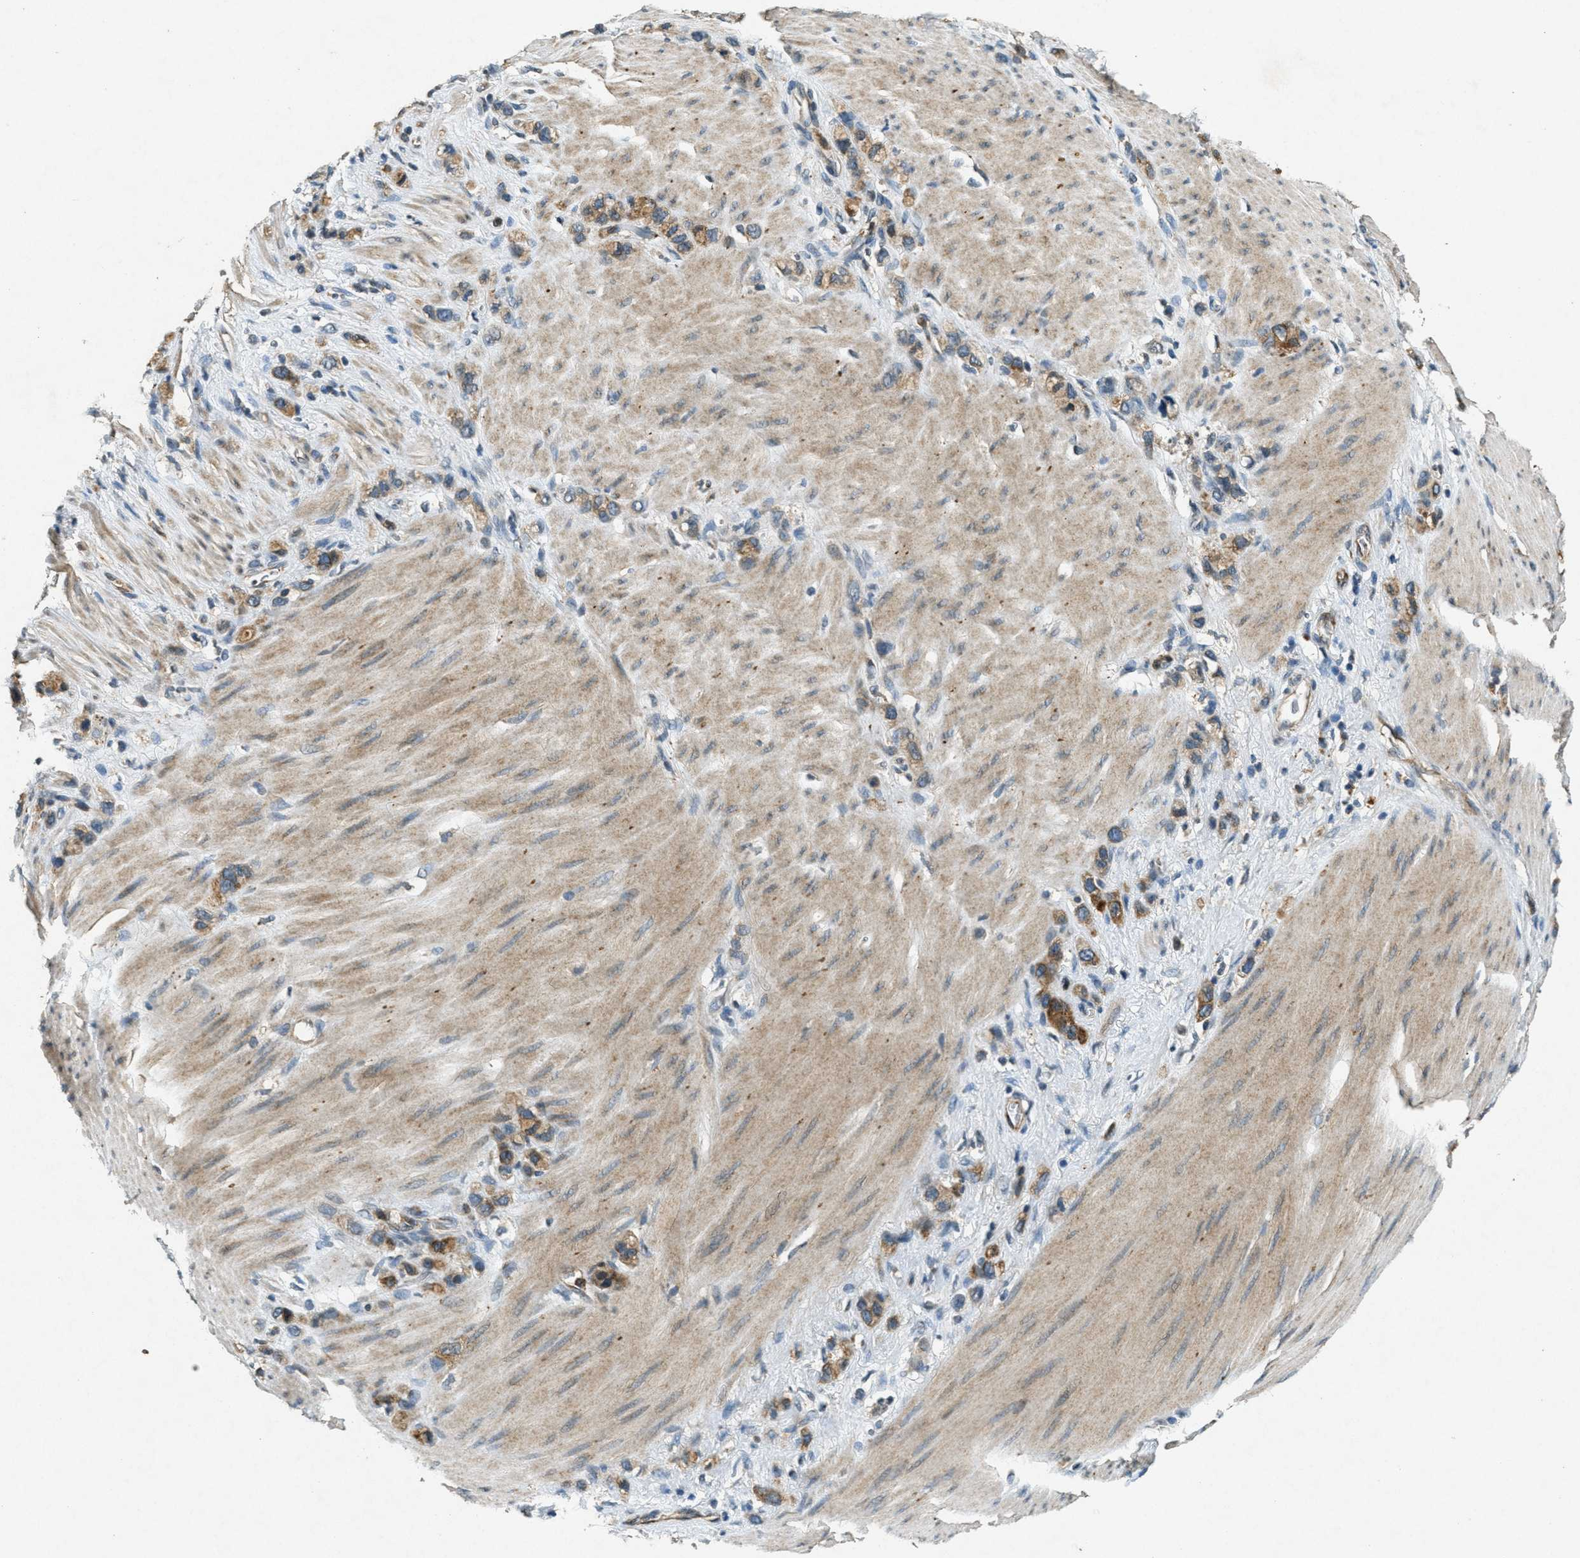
{"staining": {"intensity": "moderate", "quantity": ">75%", "location": "cytoplasmic/membranous"}, "tissue": "stomach cancer", "cell_type": "Tumor cells", "image_type": "cancer", "snomed": [{"axis": "morphology", "description": "Normal tissue, NOS"}, {"axis": "morphology", "description": "Adenocarcinoma, NOS"}, {"axis": "morphology", "description": "Adenocarcinoma, High grade"}, {"axis": "topography", "description": "Stomach, upper"}, {"axis": "topography", "description": "Stomach"}], "caption": "Protein expression analysis of adenocarcinoma (stomach) demonstrates moderate cytoplasmic/membranous staining in approximately >75% of tumor cells.", "gene": "RAB3D", "patient": {"sex": "female", "age": 65}}